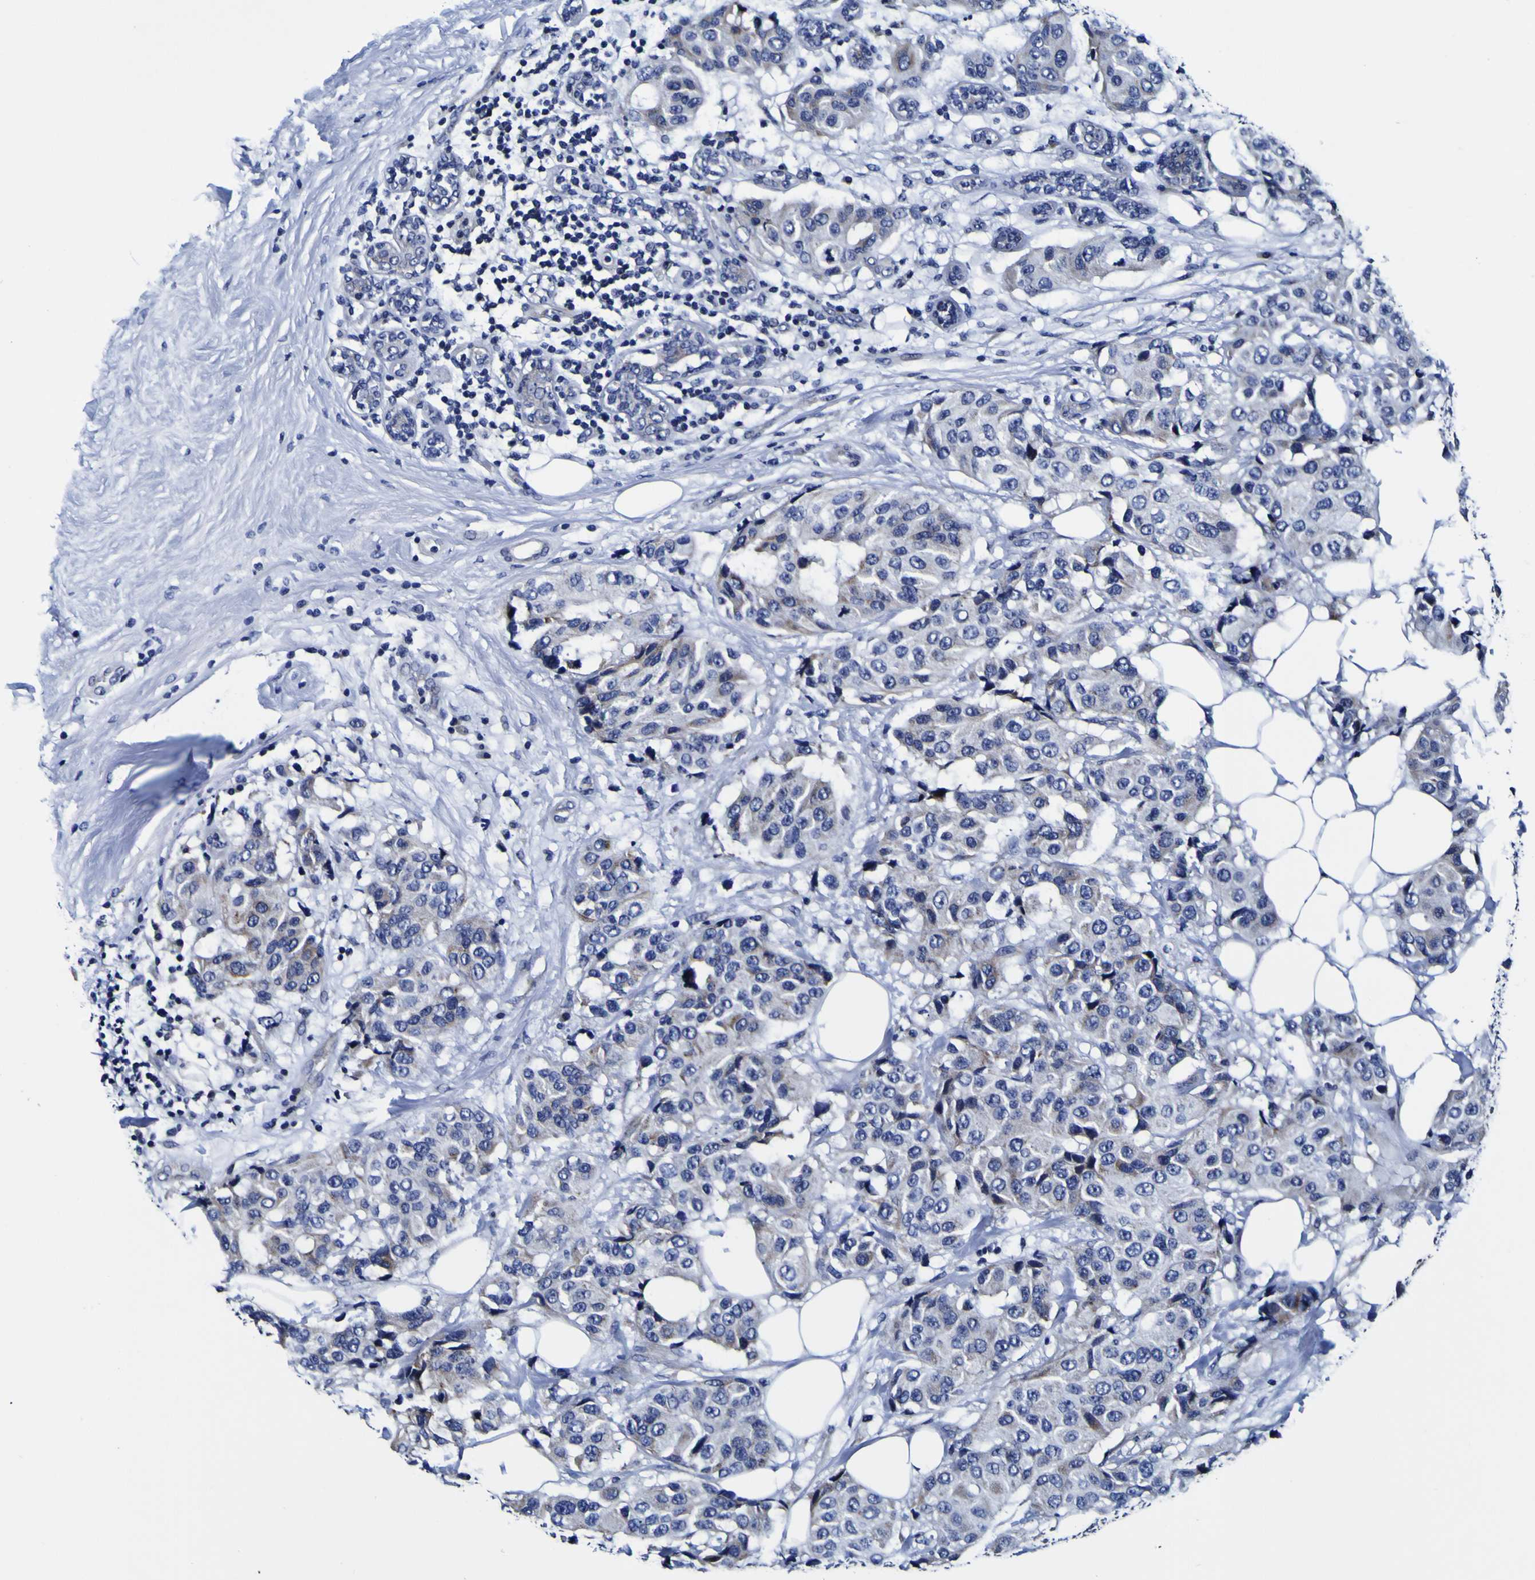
{"staining": {"intensity": "negative", "quantity": "none", "location": "none"}, "tissue": "breast cancer", "cell_type": "Tumor cells", "image_type": "cancer", "snomed": [{"axis": "morphology", "description": "Normal tissue, NOS"}, {"axis": "morphology", "description": "Duct carcinoma"}, {"axis": "topography", "description": "Breast"}], "caption": "The image reveals no staining of tumor cells in breast cancer. (Stains: DAB IHC with hematoxylin counter stain, Microscopy: brightfield microscopy at high magnification).", "gene": "PDLIM4", "patient": {"sex": "female", "age": 39}}